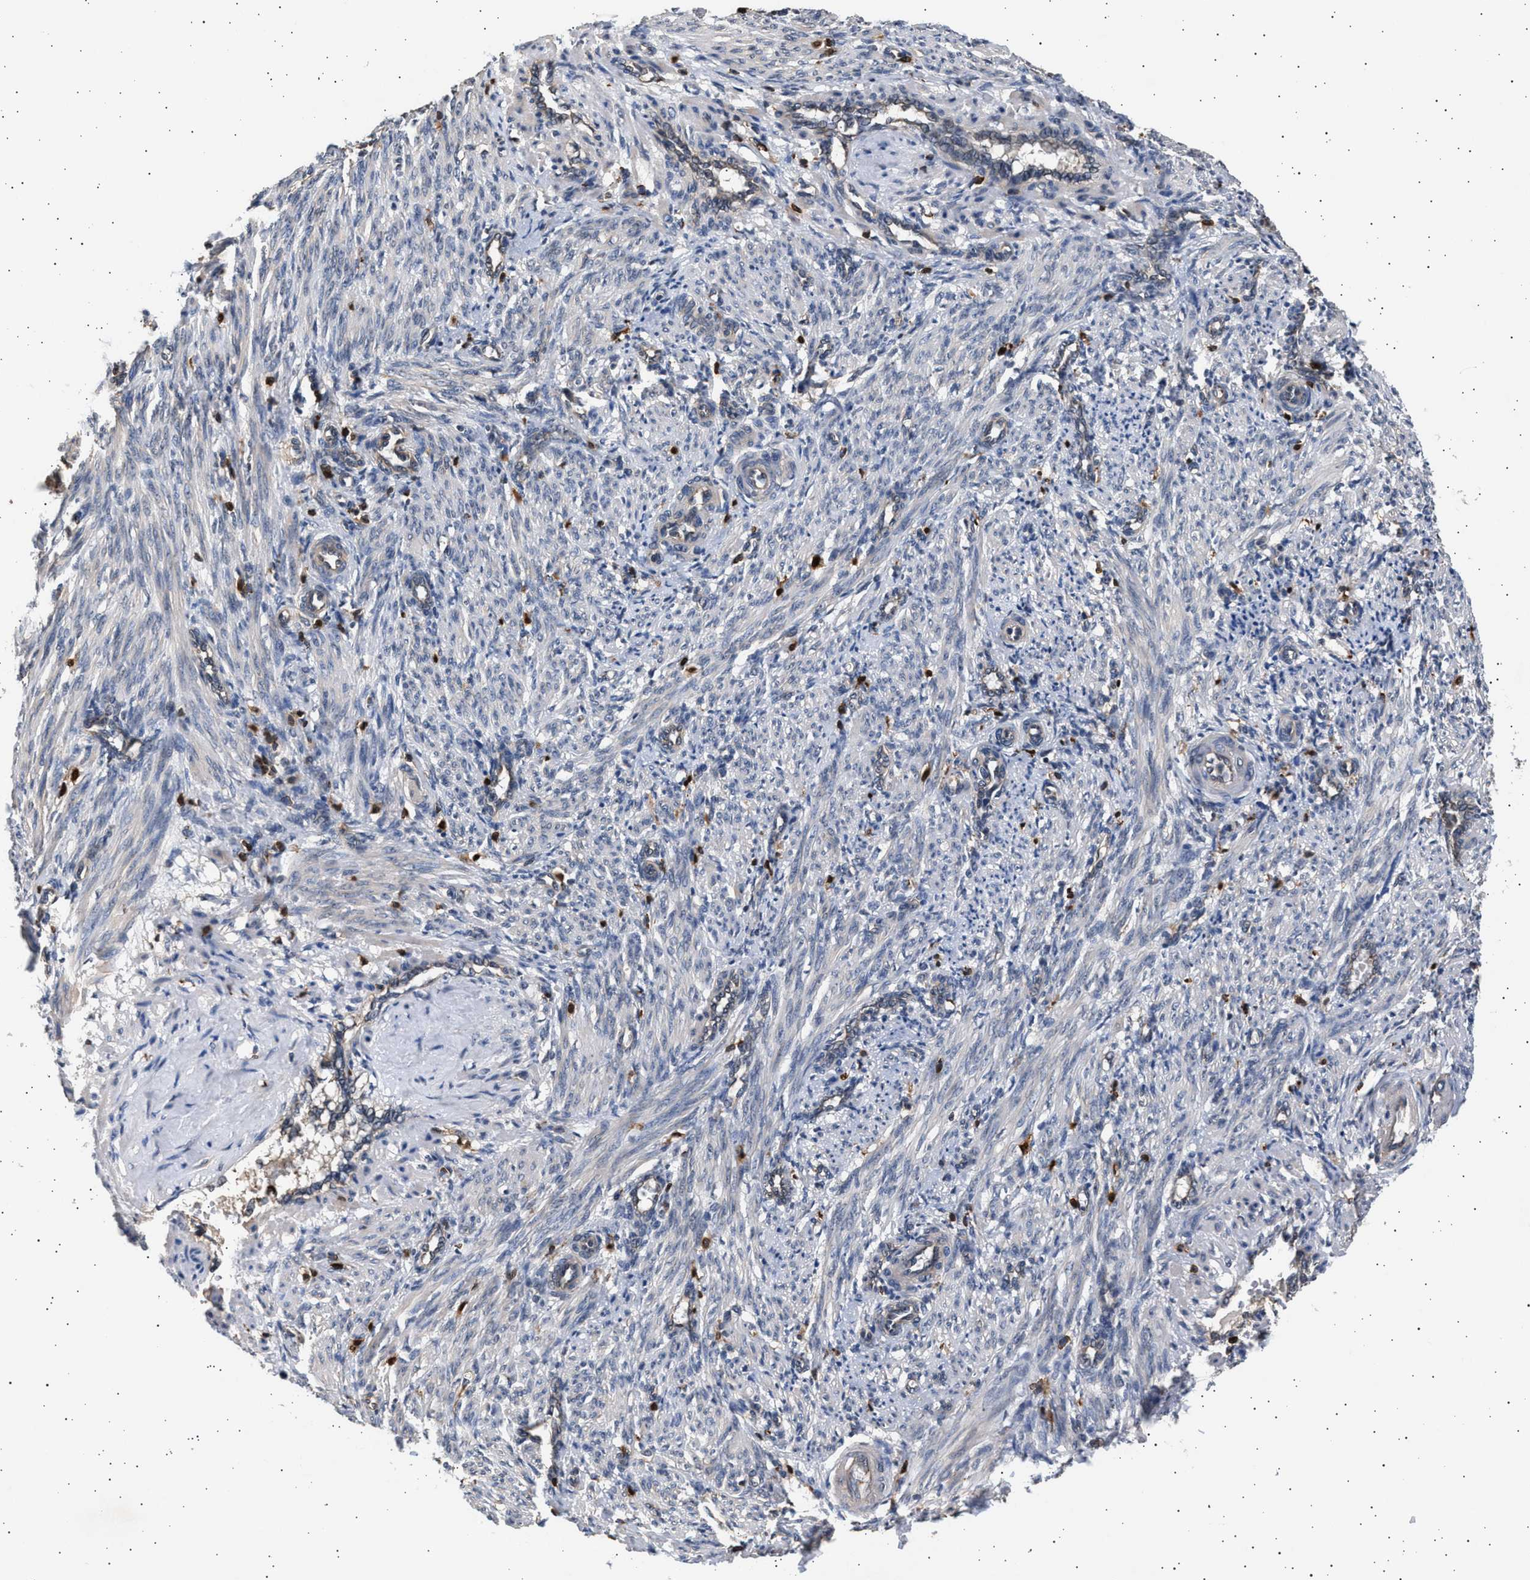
{"staining": {"intensity": "weak", "quantity": "25%-75%", "location": "cytoplasmic/membranous"}, "tissue": "smooth muscle", "cell_type": "Smooth muscle cells", "image_type": "normal", "snomed": [{"axis": "morphology", "description": "Normal tissue, NOS"}, {"axis": "topography", "description": "Endometrium"}], "caption": "DAB (3,3'-diaminobenzidine) immunohistochemical staining of benign human smooth muscle demonstrates weak cytoplasmic/membranous protein staining in approximately 25%-75% of smooth muscle cells. (DAB (3,3'-diaminobenzidine) IHC, brown staining for protein, blue staining for nuclei).", "gene": "GRAP2", "patient": {"sex": "female", "age": 33}}